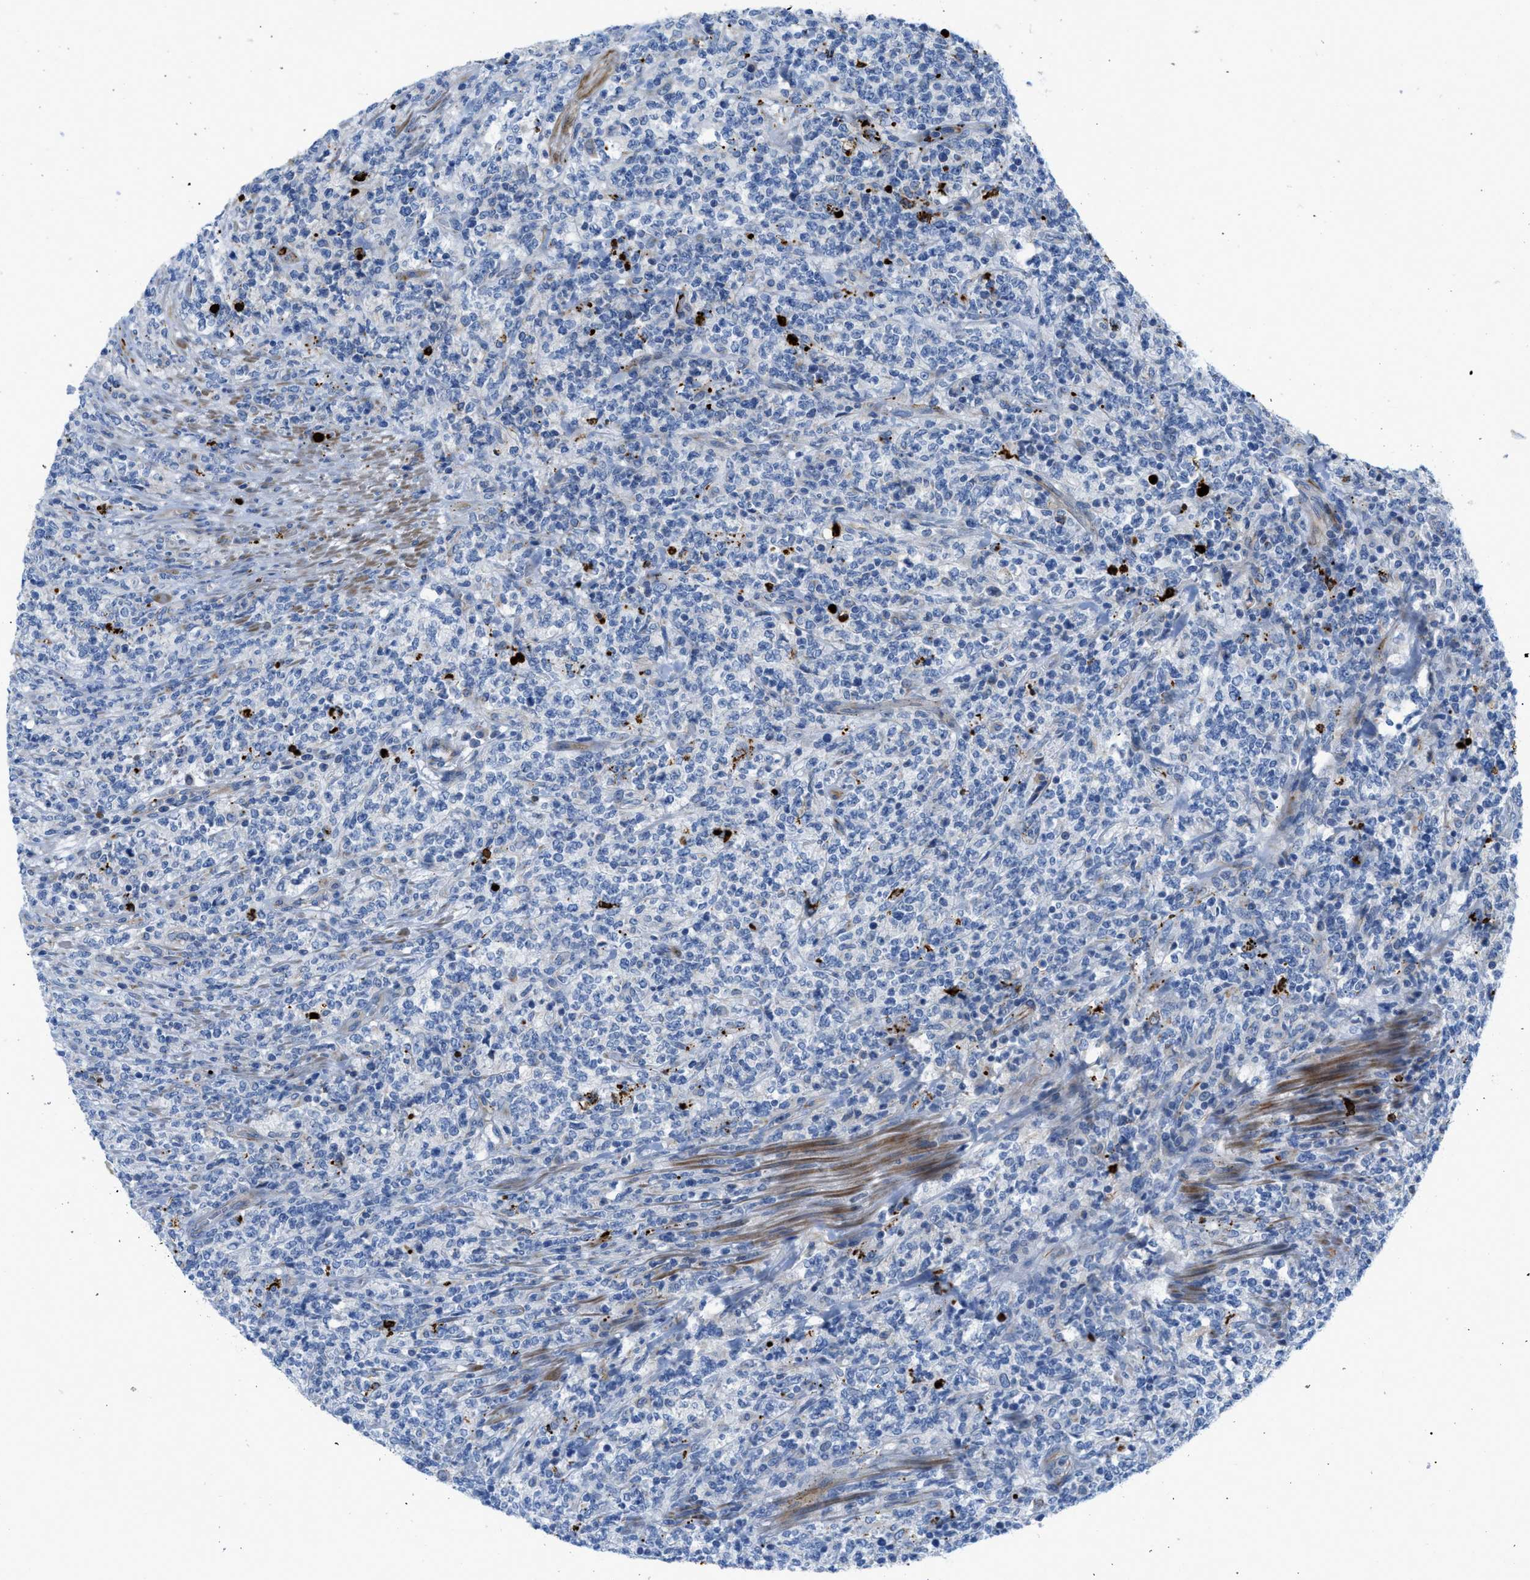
{"staining": {"intensity": "negative", "quantity": "none", "location": "none"}, "tissue": "lymphoma", "cell_type": "Tumor cells", "image_type": "cancer", "snomed": [{"axis": "morphology", "description": "Malignant lymphoma, non-Hodgkin's type, High grade"}, {"axis": "topography", "description": "Soft tissue"}], "caption": "Histopathology image shows no significant protein staining in tumor cells of high-grade malignant lymphoma, non-Hodgkin's type. The staining was performed using DAB to visualize the protein expression in brown, while the nuclei were stained in blue with hematoxylin (Magnification: 20x).", "gene": "XCR1", "patient": {"sex": "male", "age": 18}}